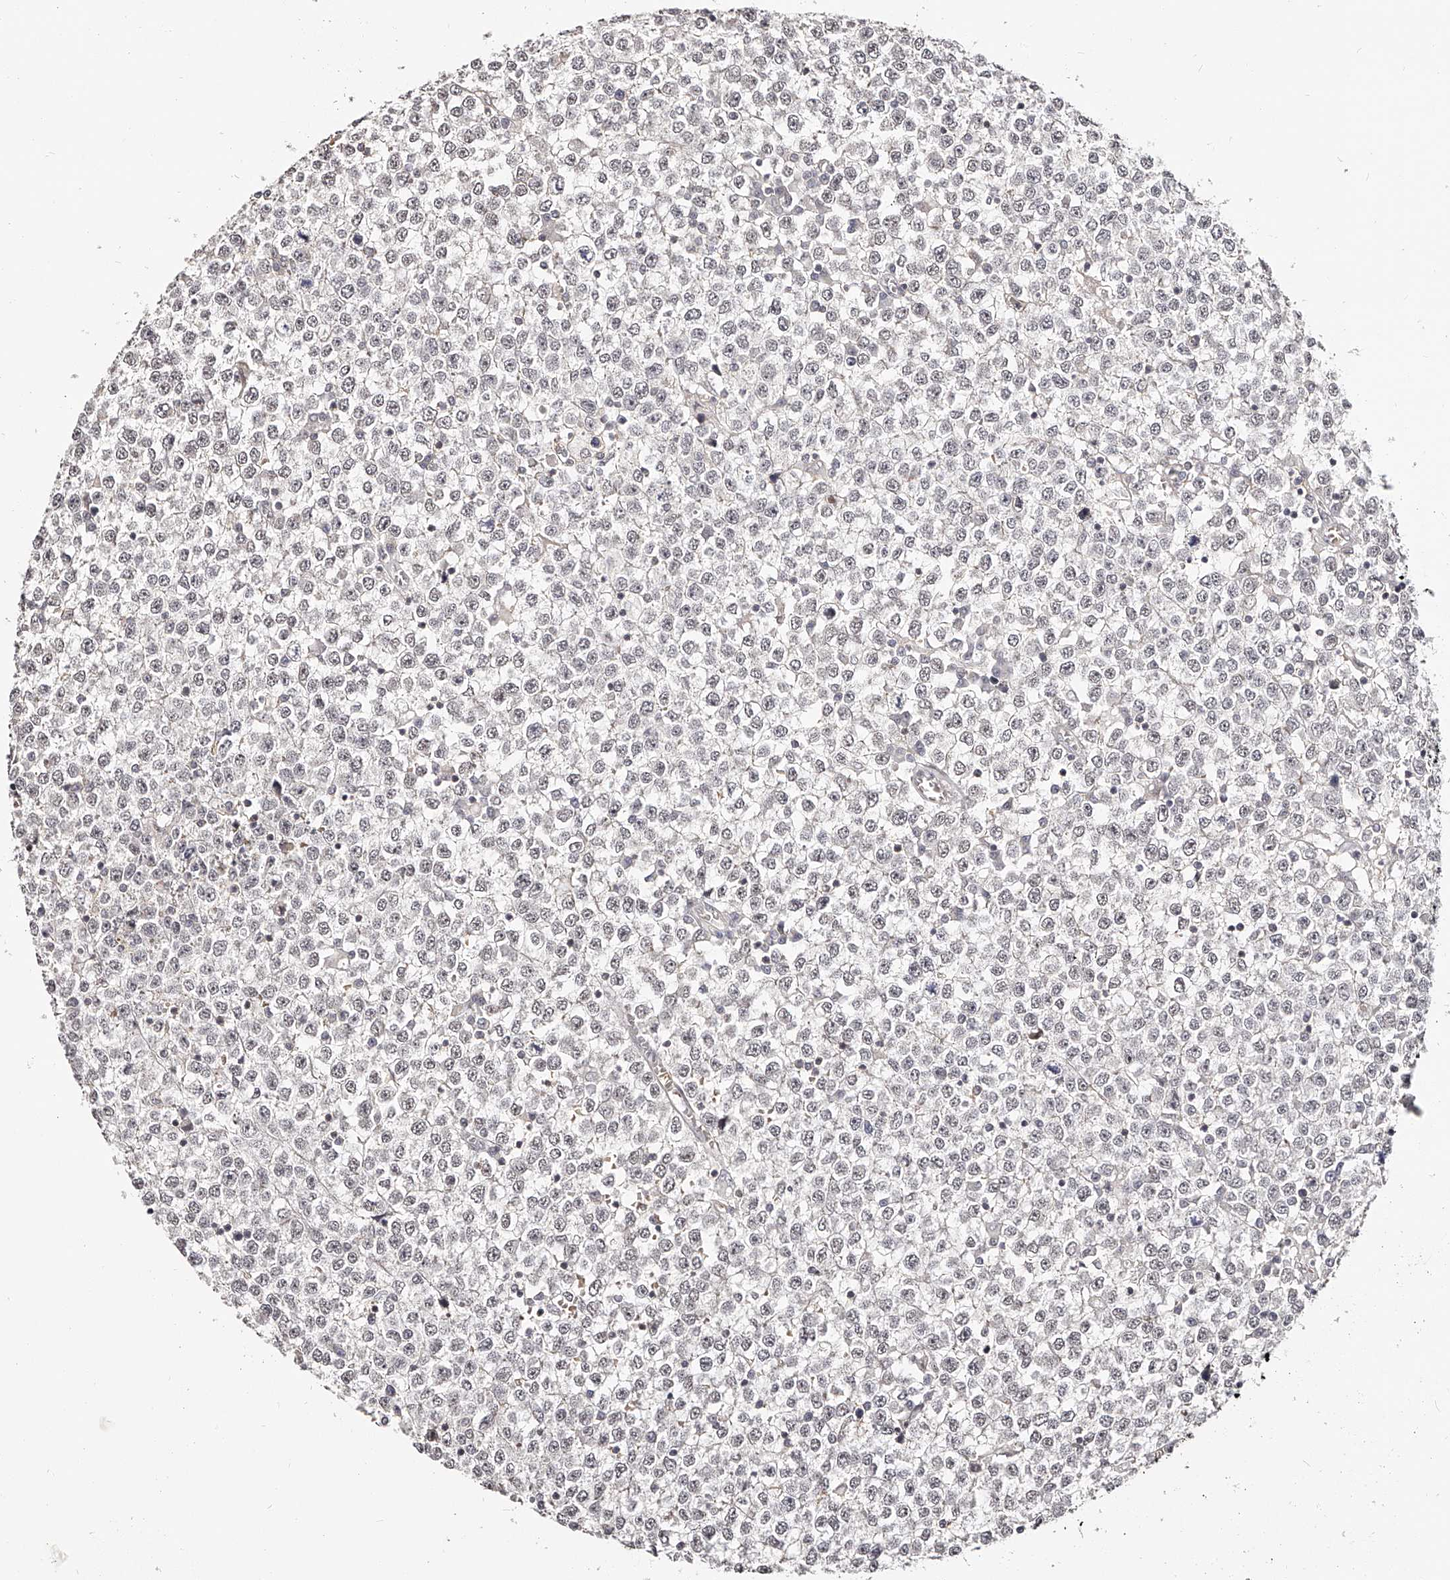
{"staining": {"intensity": "negative", "quantity": "none", "location": "none"}, "tissue": "testis cancer", "cell_type": "Tumor cells", "image_type": "cancer", "snomed": [{"axis": "morphology", "description": "Seminoma, NOS"}, {"axis": "topography", "description": "Testis"}], "caption": "Testis cancer (seminoma) was stained to show a protein in brown. There is no significant staining in tumor cells. (Stains: DAB (3,3'-diaminobenzidine) IHC with hematoxylin counter stain, Microscopy: brightfield microscopy at high magnification).", "gene": "ZNF789", "patient": {"sex": "male", "age": 65}}